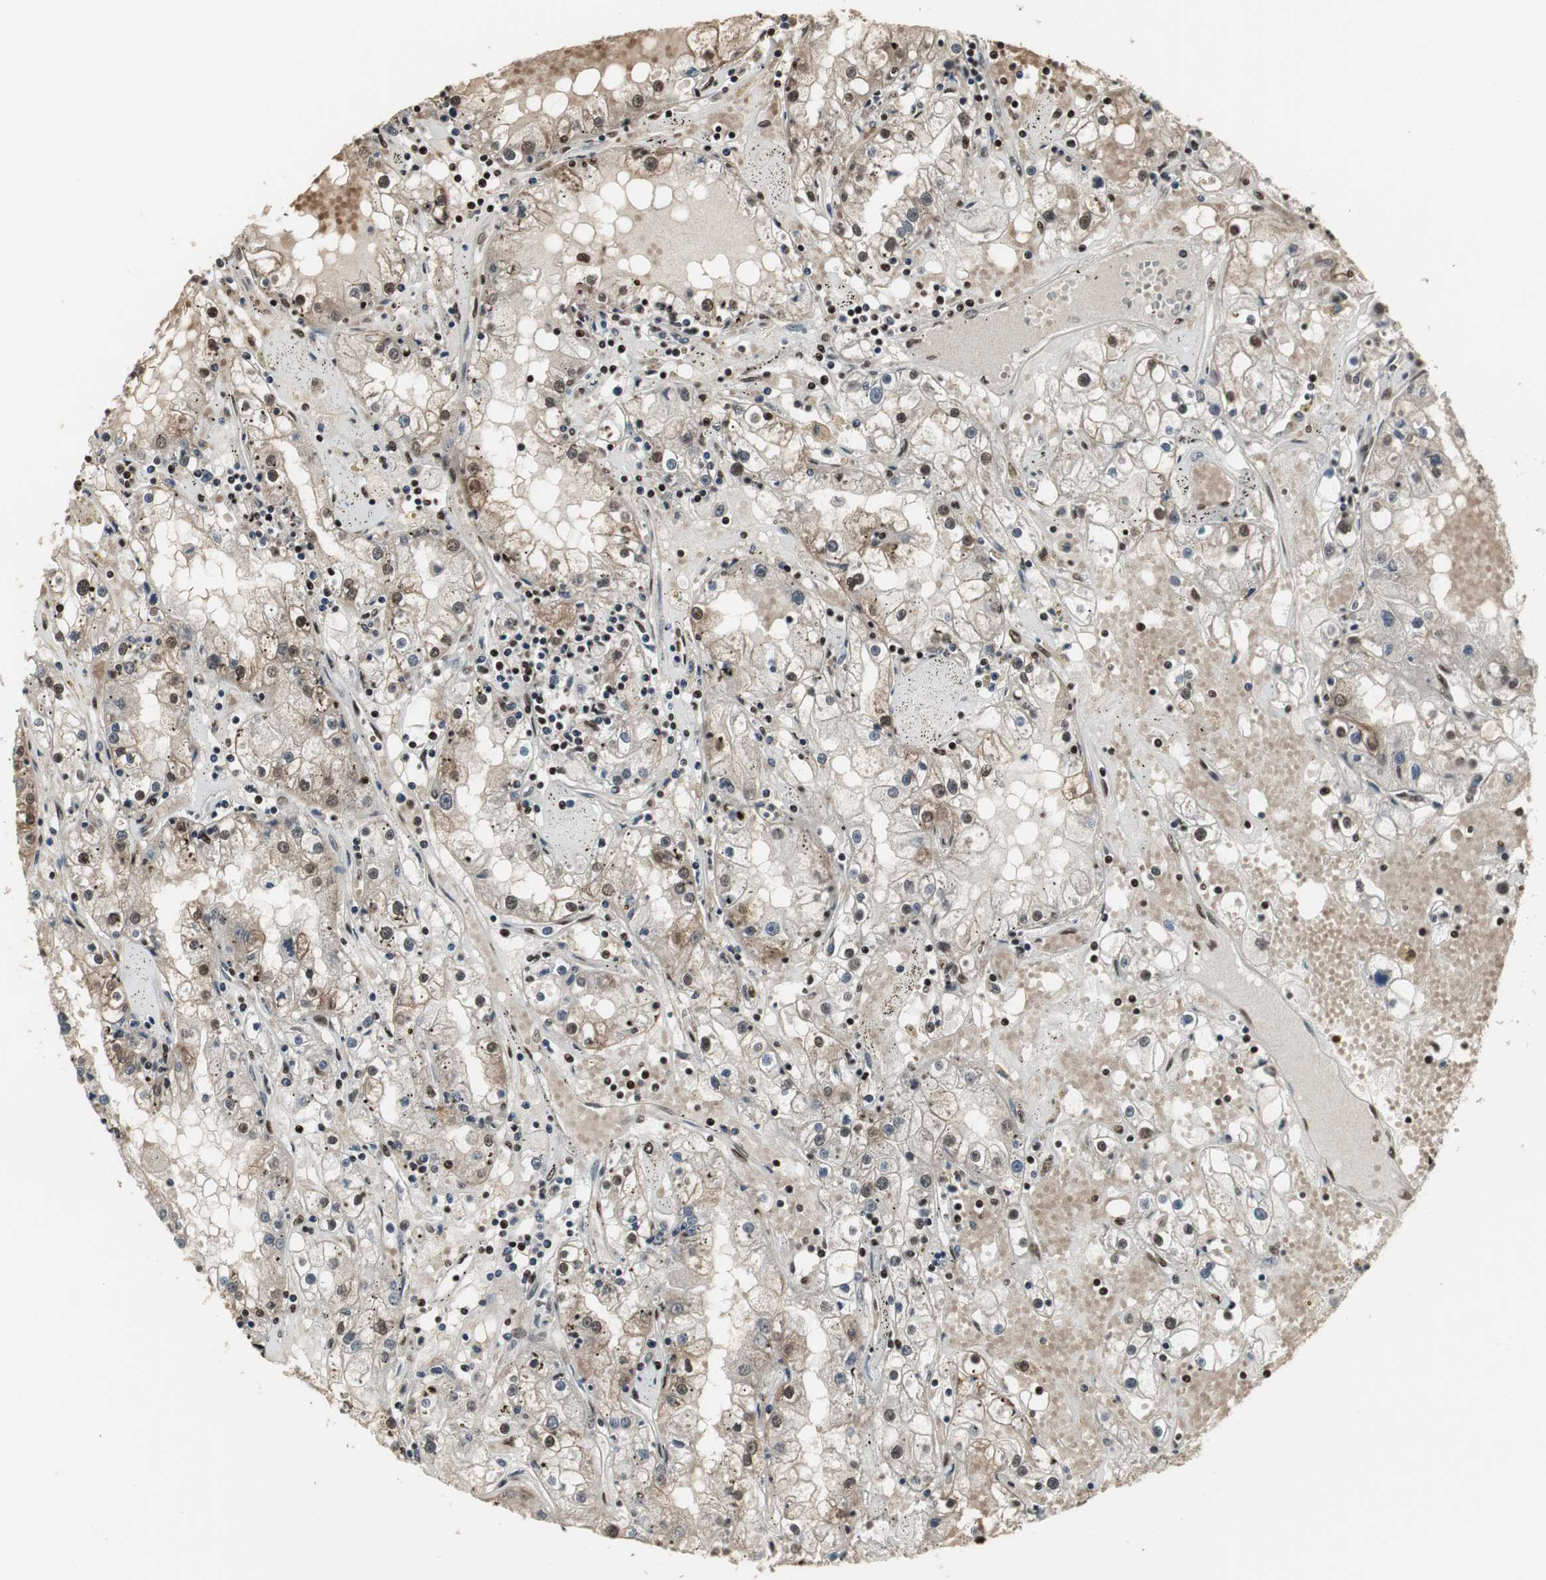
{"staining": {"intensity": "moderate", "quantity": ">75%", "location": "cytoplasmic/membranous,nuclear"}, "tissue": "renal cancer", "cell_type": "Tumor cells", "image_type": "cancer", "snomed": [{"axis": "morphology", "description": "Adenocarcinoma, NOS"}, {"axis": "topography", "description": "Kidney"}], "caption": "Tumor cells reveal medium levels of moderate cytoplasmic/membranous and nuclear positivity in approximately >75% of cells in human renal cancer.", "gene": "PARN", "patient": {"sex": "male", "age": 56}}